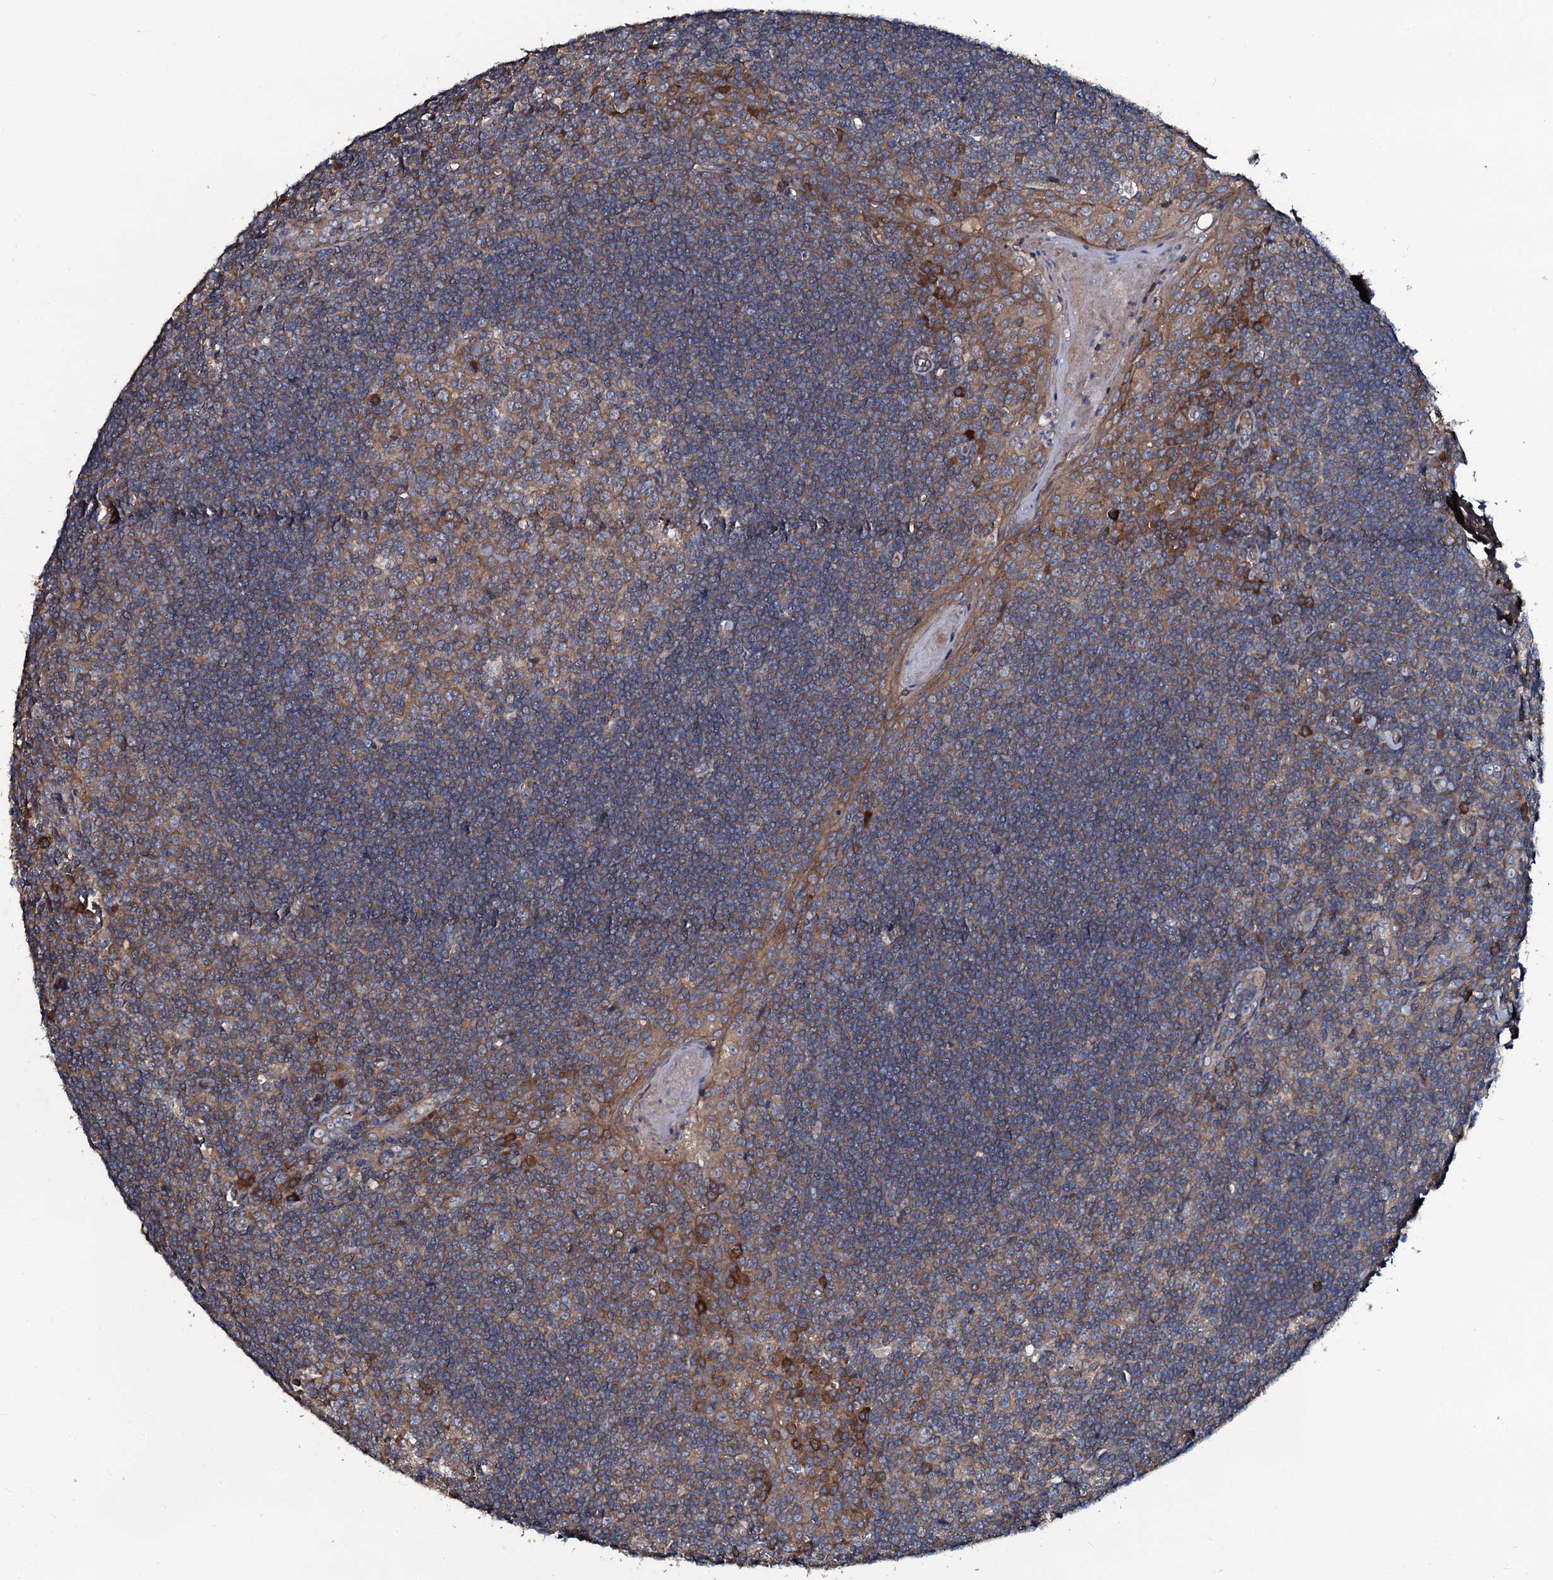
{"staining": {"intensity": "moderate", "quantity": ">75%", "location": "cytoplasmic/membranous"}, "tissue": "tonsil", "cell_type": "Germinal center cells", "image_type": "normal", "snomed": [{"axis": "morphology", "description": "Normal tissue, NOS"}, {"axis": "topography", "description": "Tonsil"}], "caption": "This image shows immunohistochemistry staining of normal tonsil, with medium moderate cytoplasmic/membranous staining in about >75% of germinal center cells.", "gene": "USPL1", "patient": {"sex": "male", "age": 27}}